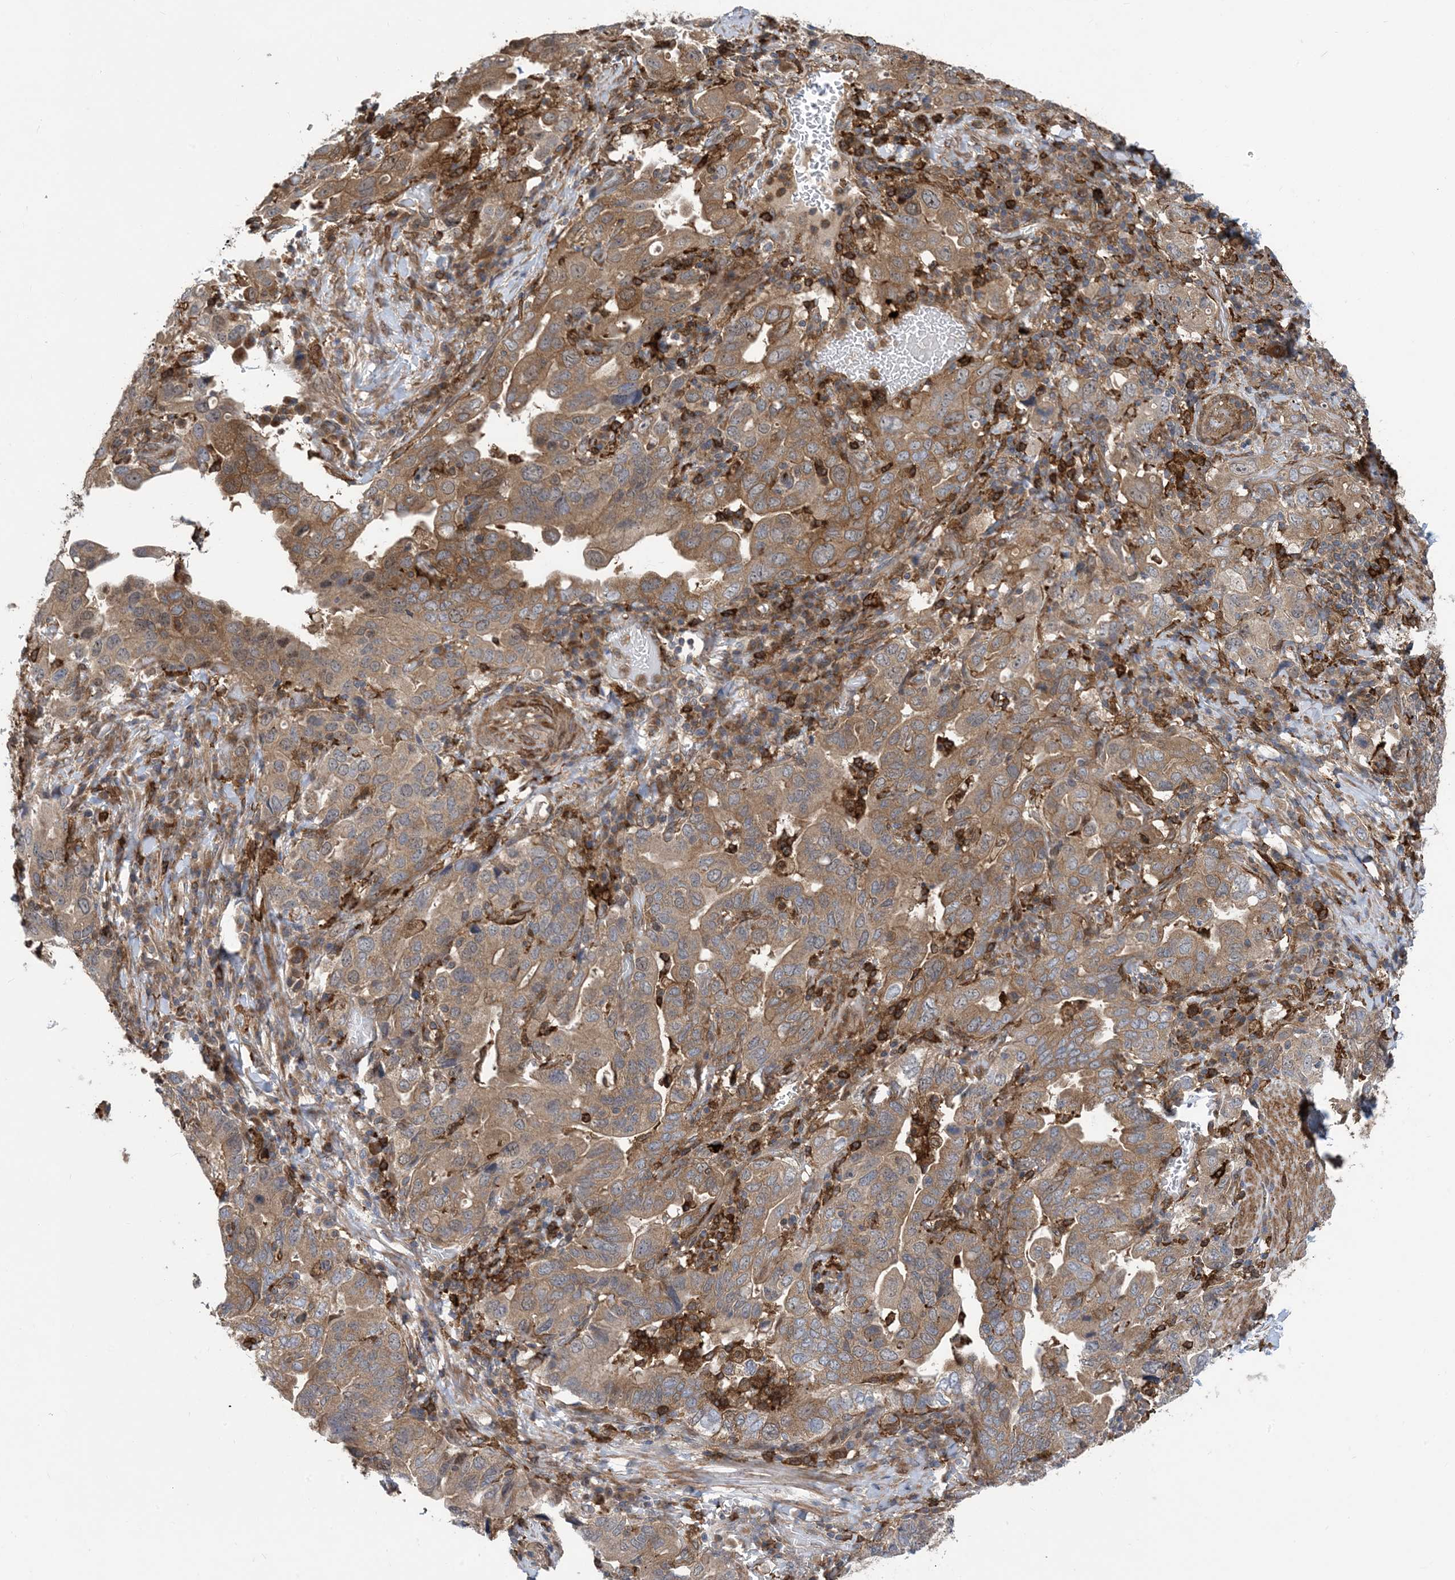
{"staining": {"intensity": "moderate", "quantity": ">75%", "location": "cytoplasmic/membranous"}, "tissue": "stomach cancer", "cell_type": "Tumor cells", "image_type": "cancer", "snomed": [{"axis": "morphology", "description": "Adenocarcinoma, NOS"}, {"axis": "topography", "description": "Stomach, upper"}], "caption": "Immunohistochemical staining of stomach cancer exhibits medium levels of moderate cytoplasmic/membranous positivity in approximately >75% of tumor cells.", "gene": "HS1BP3", "patient": {"sex": "male", "age": 62}}